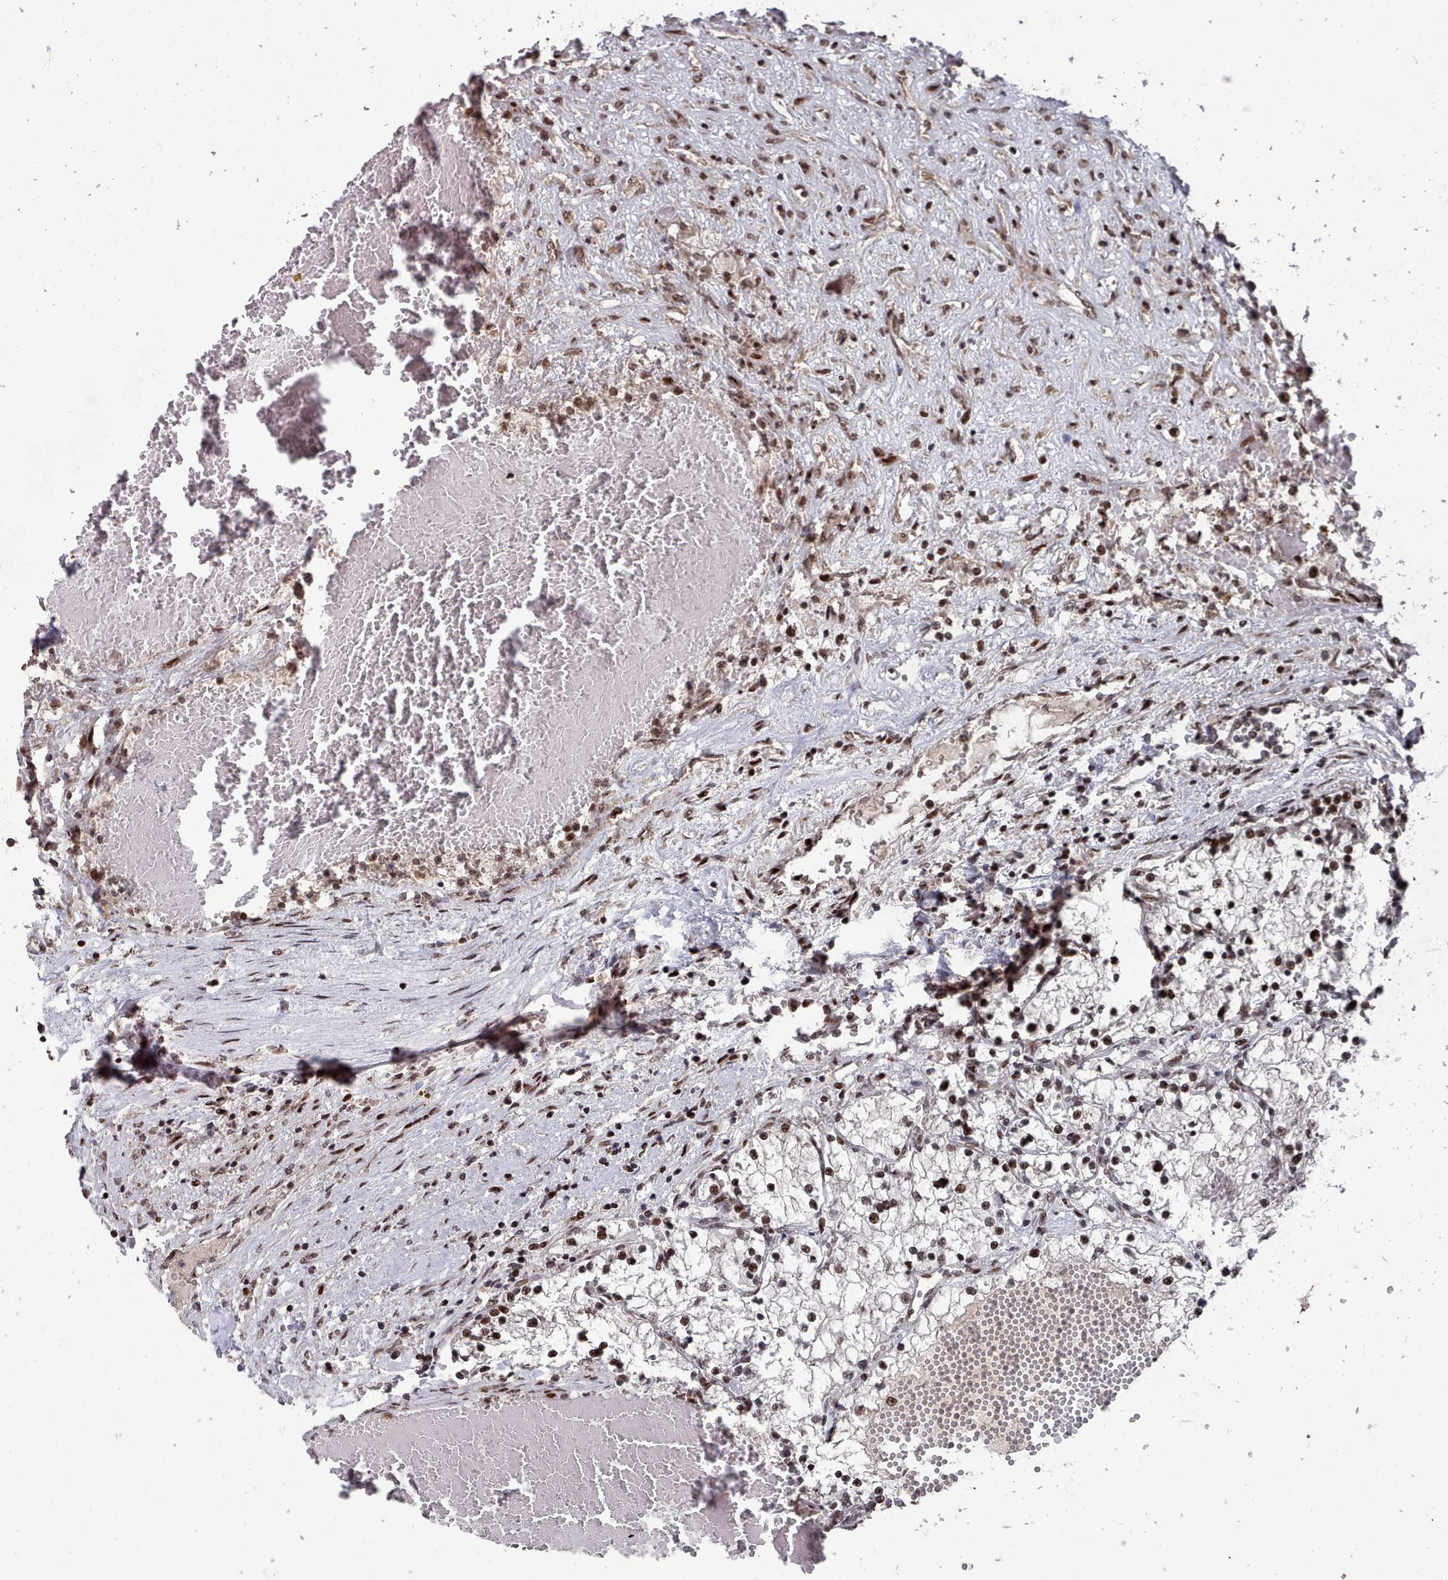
{"staining": {"intensity": "strong", "quantity": ">75%", "location": "nuclear"}, "tissue": "renal cancer", "cell_type": "Tumor cells", "image_type": "cancer", "snomed": [{"axis": "morphology", "description": "Normal tissue, NOS"}, {"axis": "morphology", "description": "Adenocarcinoma, NOS"}, {"axis": "topography", "description": "Kidney"}], "caption": "Brown immunohistochemical staining in renal cancer (adenocarcinoma) demonstrates strong nuclear expression in about >75% of tumor cells. (brown staining indicates protein expression, while blue staining denotes nuclei).", "gene": "PNRC2", "patient": {"sex": "male", "age": 68}}